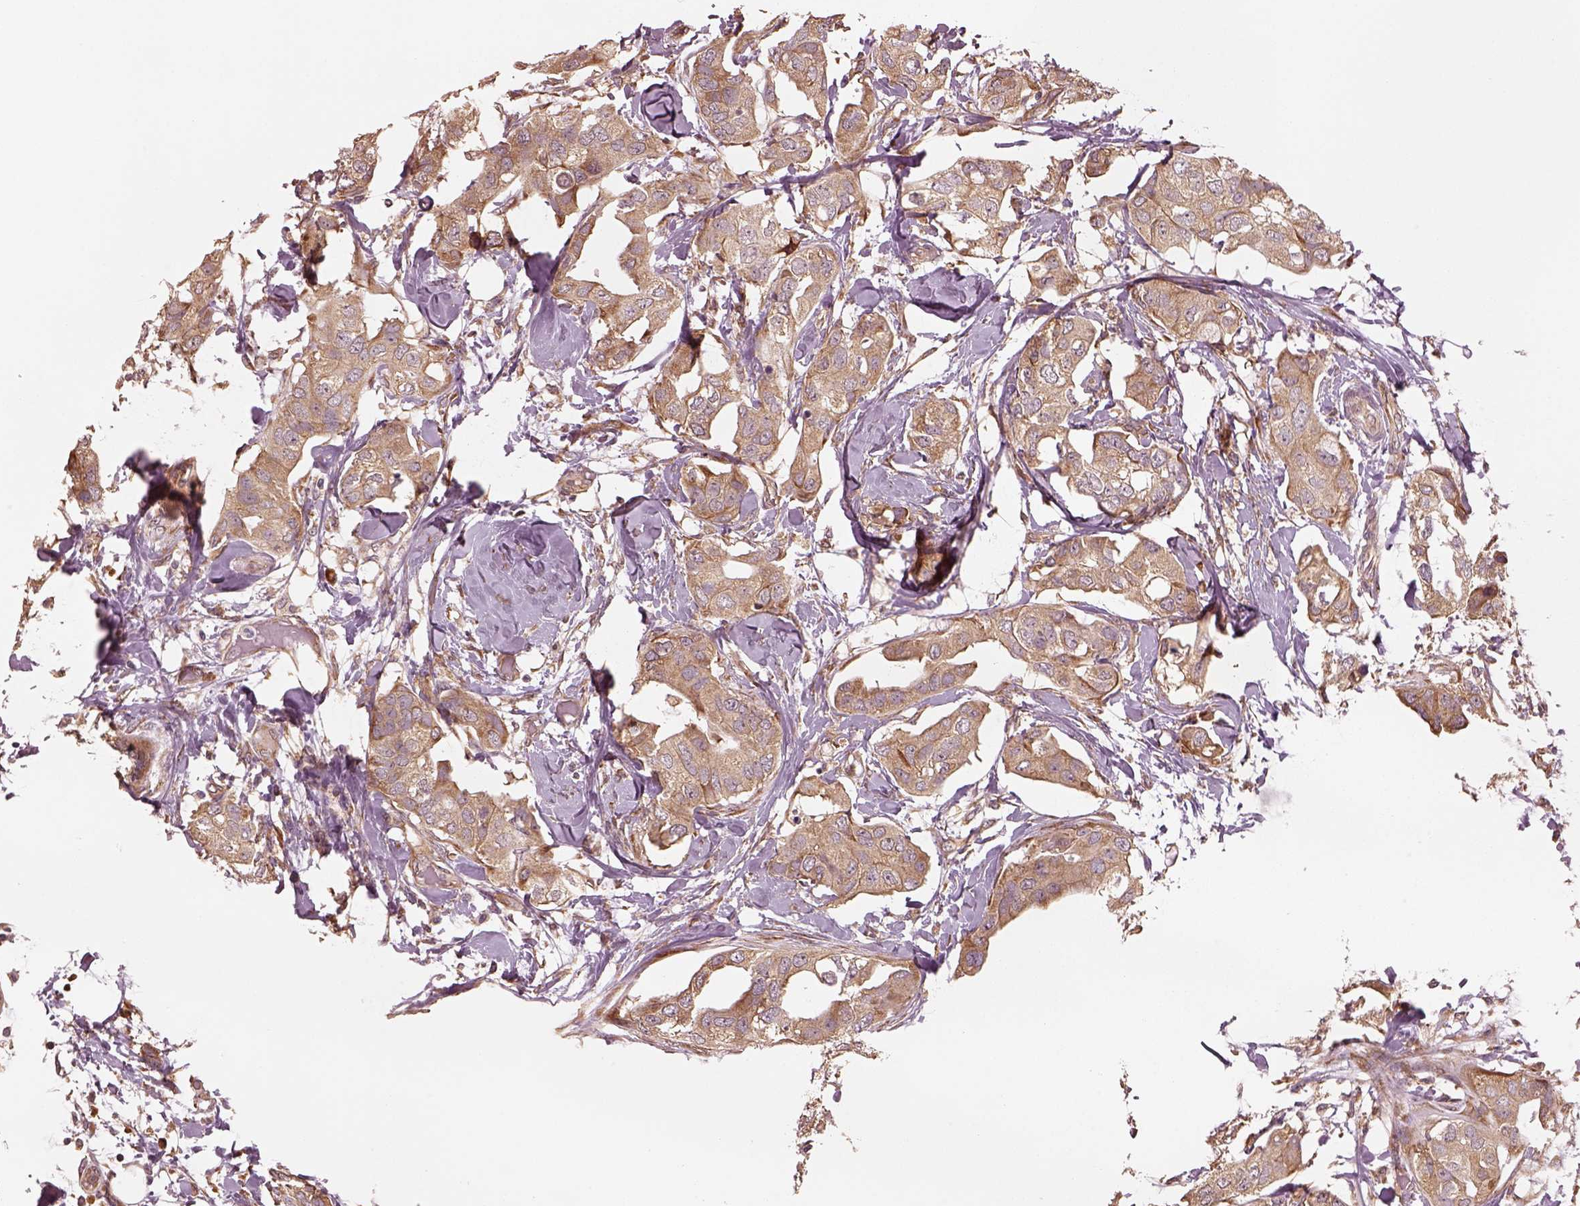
{"staining": {"intensity": "moderate", "quantity": ">75%", "location": "cytoplasmic/membranous"}, "tissue": "breast cancer", "cell_type": "Tumor cells", "image_type": "cancer", "snomed": [{"axis": "morphology", "description": "Normal tissue, NOS"}, {"axis": "morphology", "description": "Duct carcinoma"}, {"axis": "topography", "description": "Breast"}], "caption": "Protein expression analysis of breast cancer reveals moderate cytoplasmic/membranous positivity in about >75% of tumor cells.", "gene": "RPS5", "patient": {"sex": "female", "age": 40}}